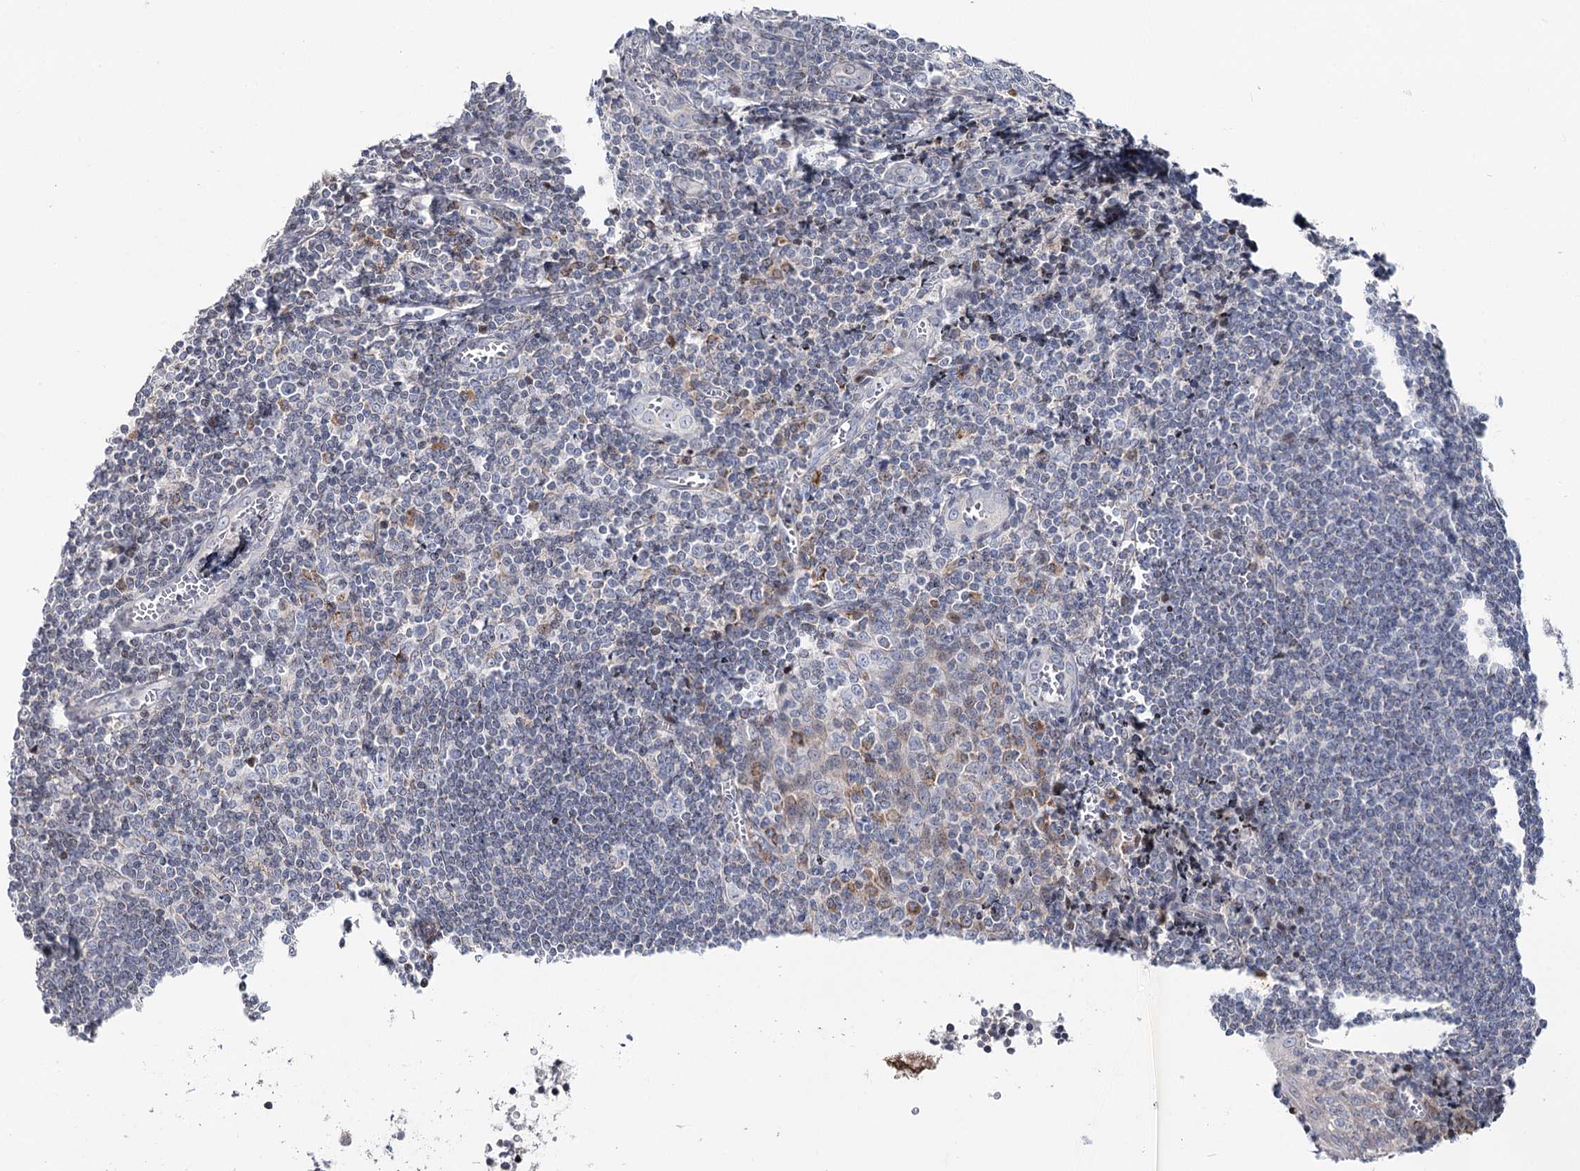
{"staining": {"intensity": "negative", "quantity": "none", "location": "none"}, "tissue": "tonsil", "cell_type": "Germinal center cells", "image_type": "normal", "snomed": [{"axis": "morphology", "description": "Normal tissue, NOS"}, {"axis": "topography", "description": "Tonsil"}], "caption": "Human tonsil stained for a protein using immunohistochemistry (IHC) displays no staining in germinal center cells.", "gene": "PTGR1", "patient": {"sex": "male", "age": 27}}